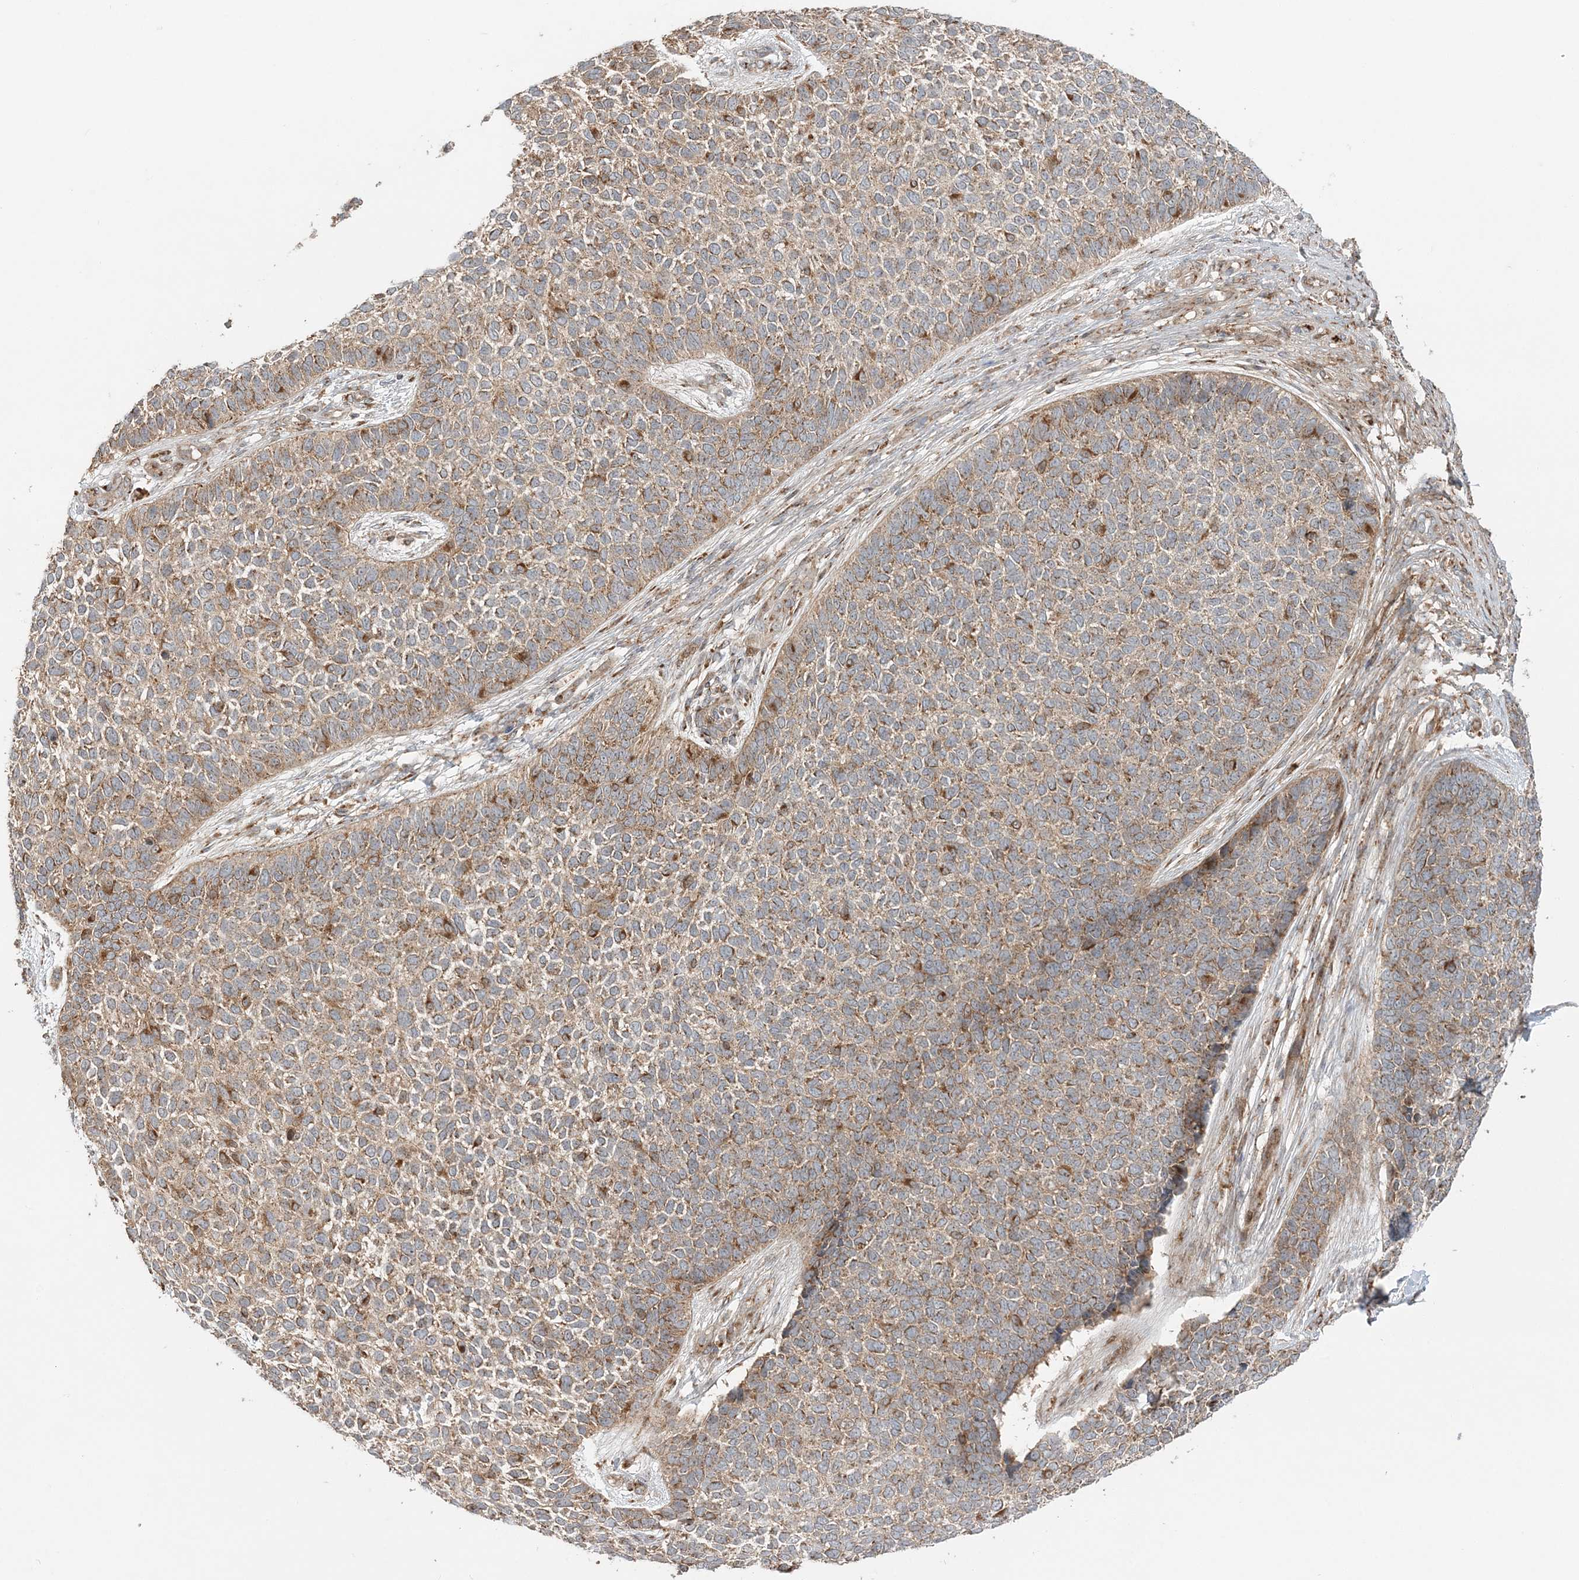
{"staining": {"intensity": "weak", "quantity": ">75%", "location": "cytoplasmic/membranous"}, "tissue": "skin cancer", "cell_type": "Tumor cells", "image_type": "cancer", "snomed": [{"axis": "morphology", "description": "Basal cell carcinoma"}, {"axis": "topography", "description": "Skin"}], "caption": "Protein positivity by IHC shows weak cytoplasmic/membranous staining in approximately >75% of tumor cells in skin cancer (basal cell carcinoma).", "gene": "ABCC3", "patient": {"sex": "female", "age": 84}}